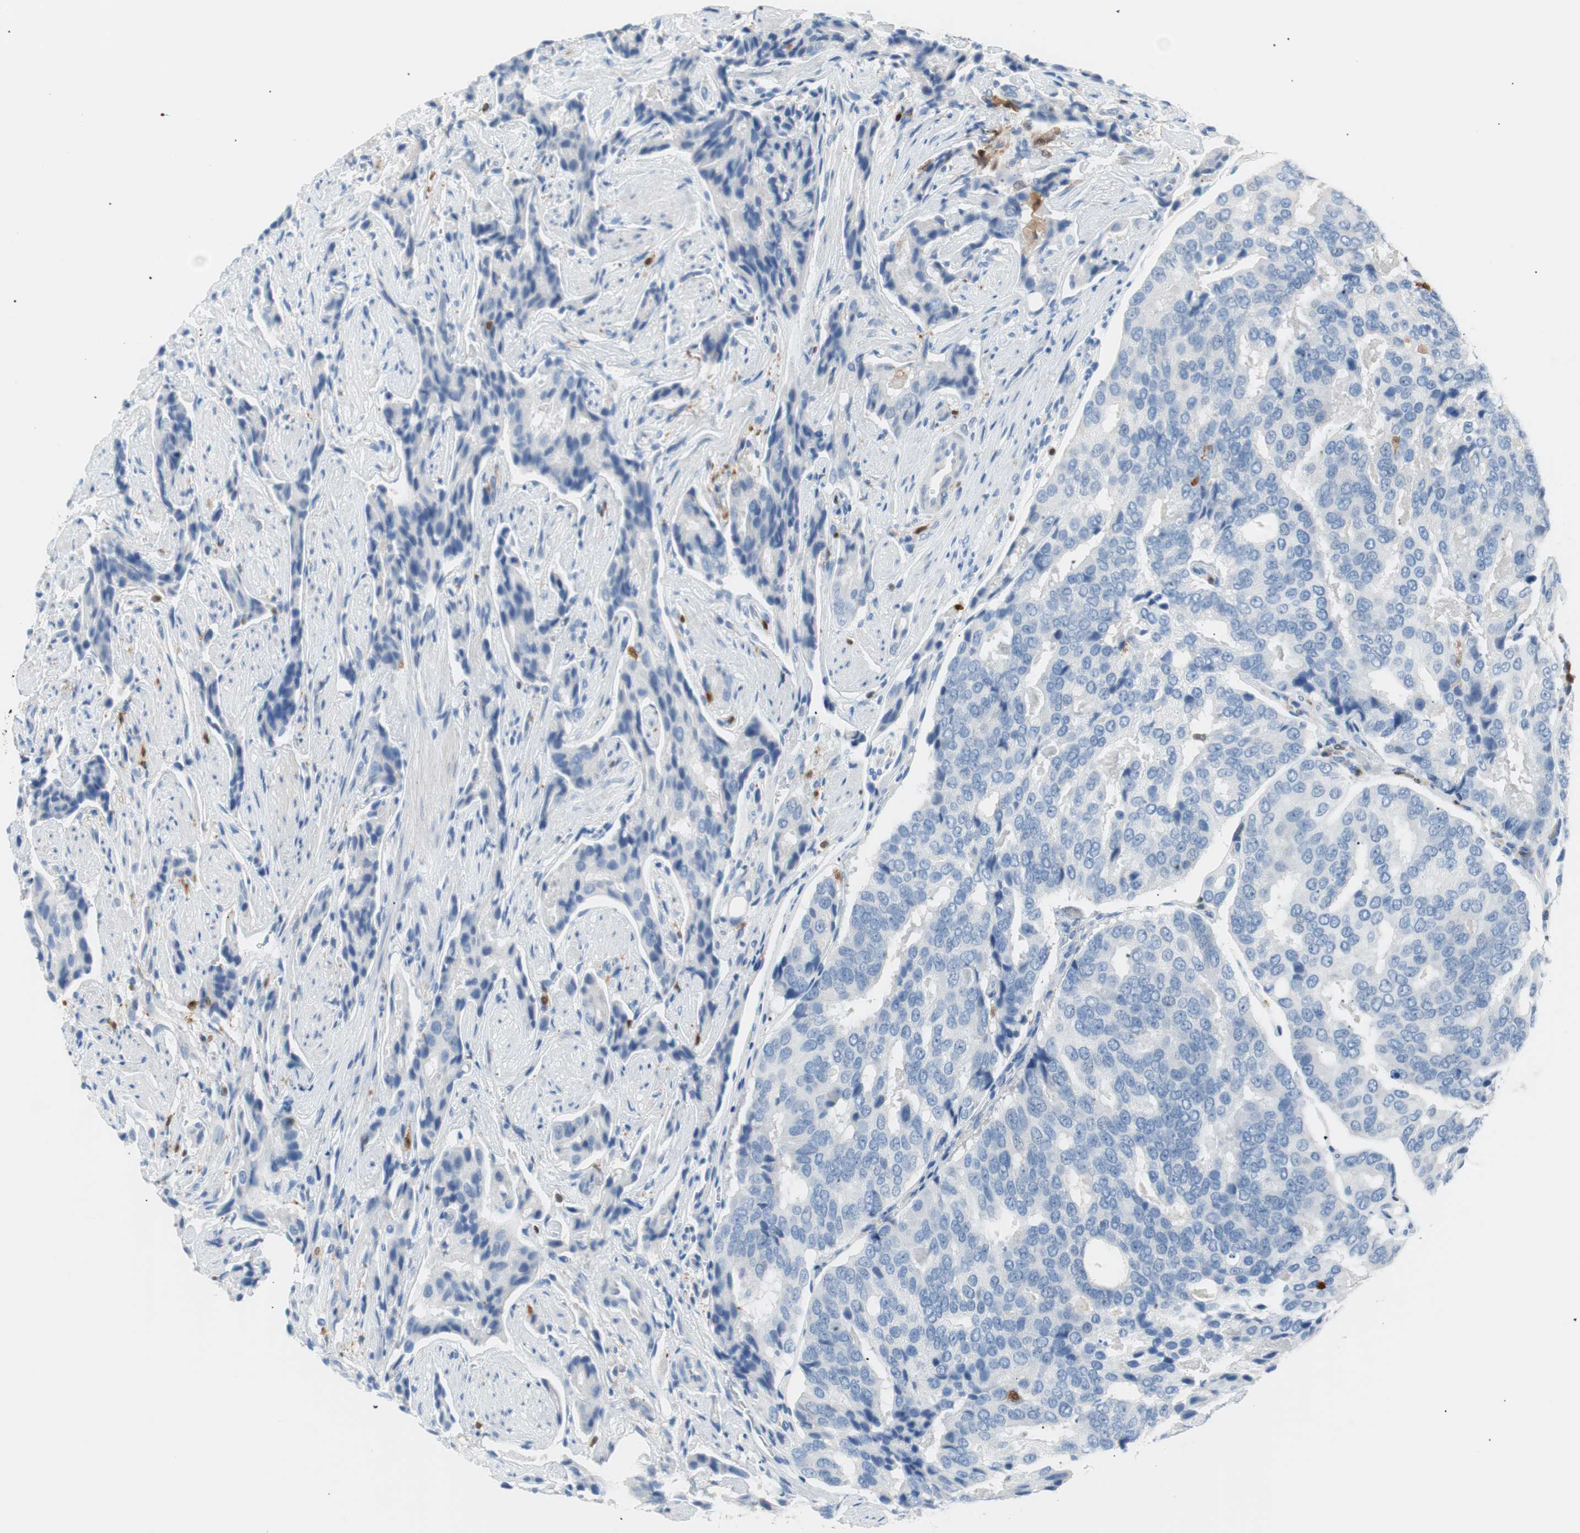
{"staining": {"intensity": "negative", "quantity": "none", "location": "none"}, "tissue": "prostate cancer", "cell_type": "Tumor cells", "image_type": "cancer", "snomed": [{"axis": "morphology", "description": "Adenocarcinoma, High grade"}, {"axis": "topography", "description": "Prostate"}], "caption": "This is an immunohistochemistry histopathology image of prostate cancer. There is no expression in tumor cells.", "gene": "IL18", "patient": {"sex": "male", "age": 58}}